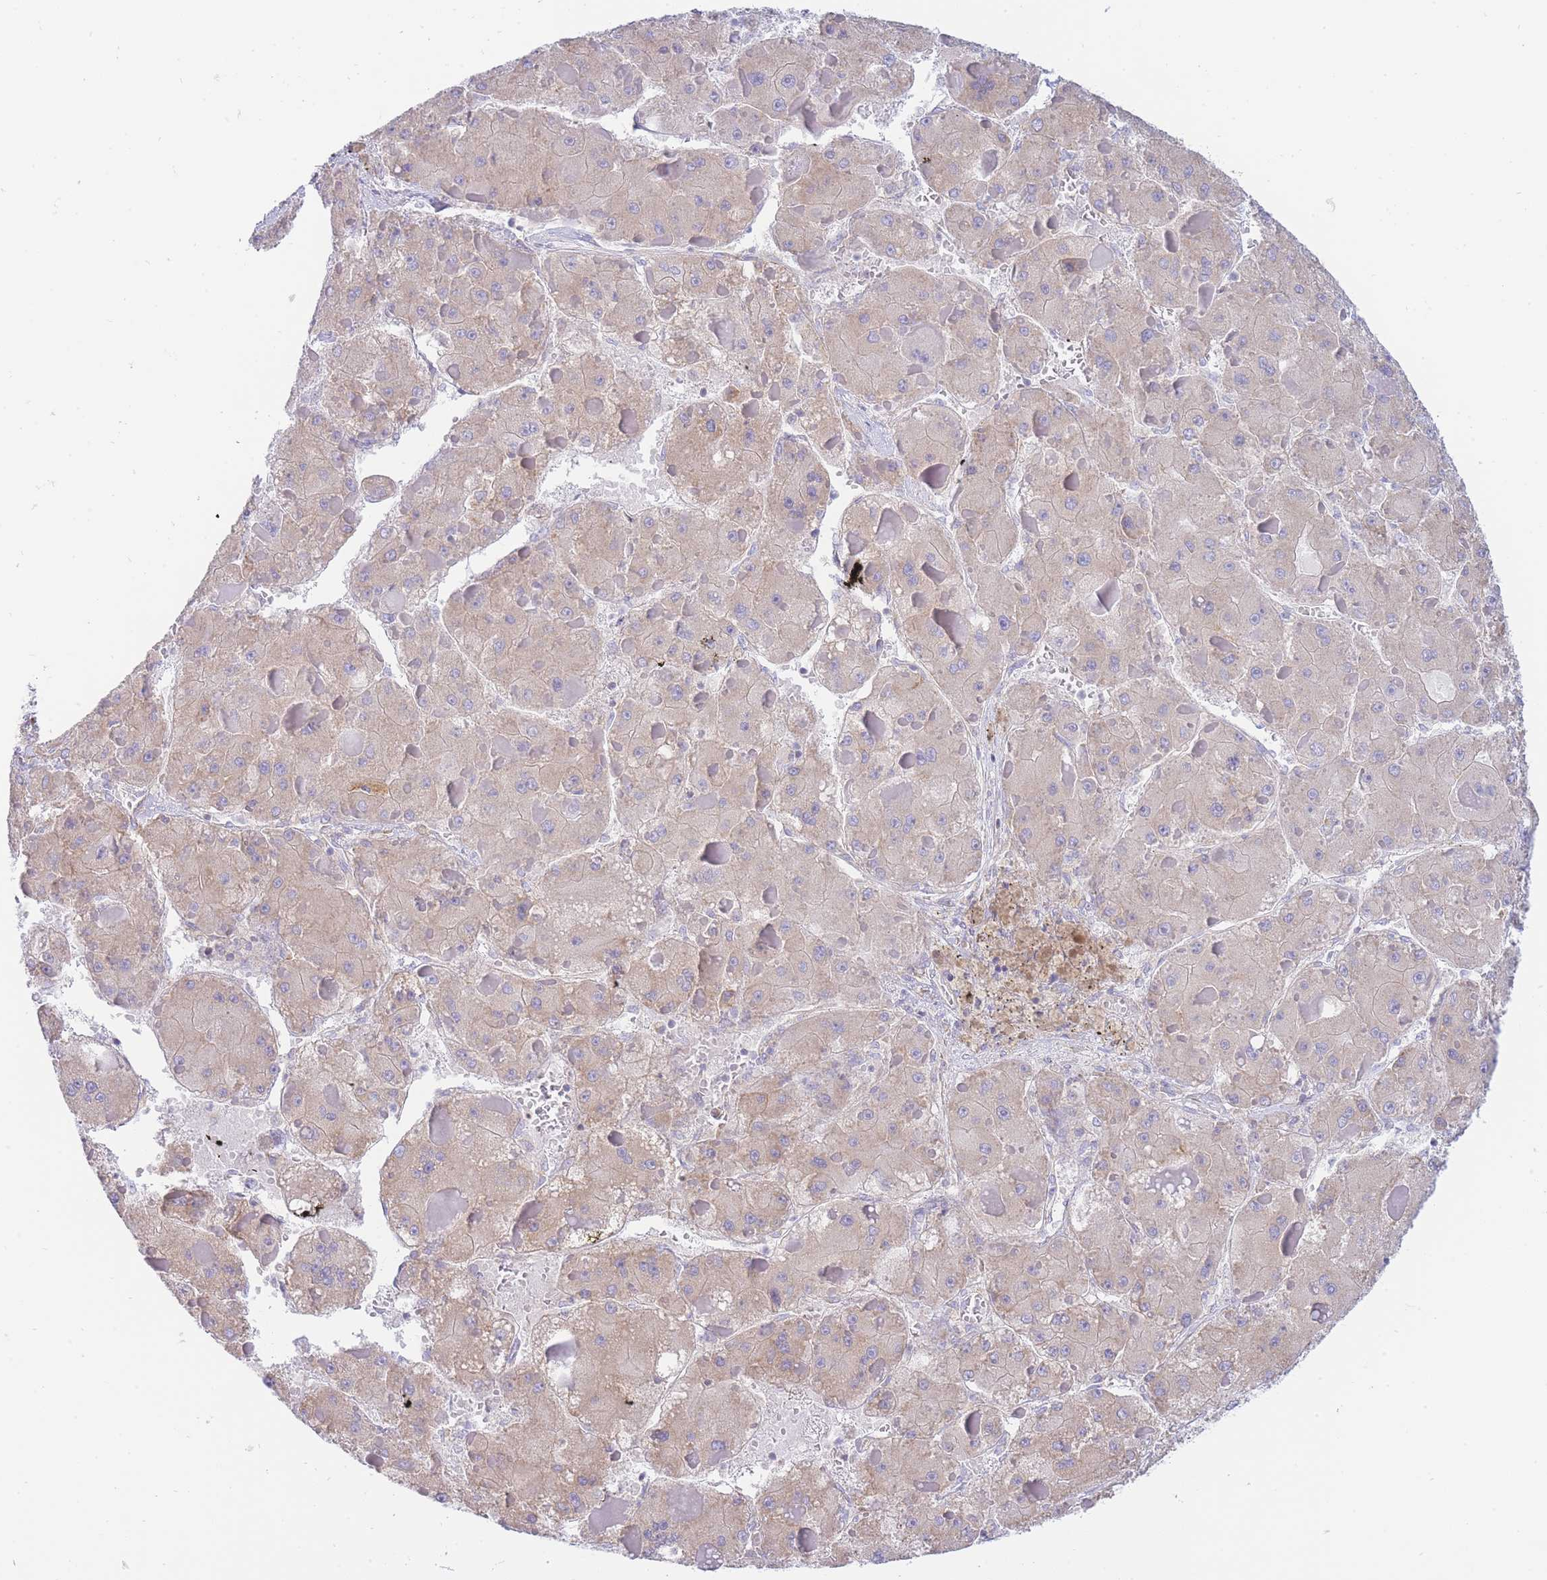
{"staining": {"intensity": "negative", "quantity": "none", "location": "none"}, "tissue": "liver cancer", "cell_type": "Tumor cells", "image_type": "cancer", "snomed": [{"axis": "morphology", "description": "Carcinoma, Hepatocellular, NOS"}, {"axis": "topography", "description": "Liver"}], "caption": "Human liver cancer stained for a protein using immunohistochemistry displays no positivity in tumor cells.", "gene": "SH2B2", "patient": {"sex": "female", "age": 73}}